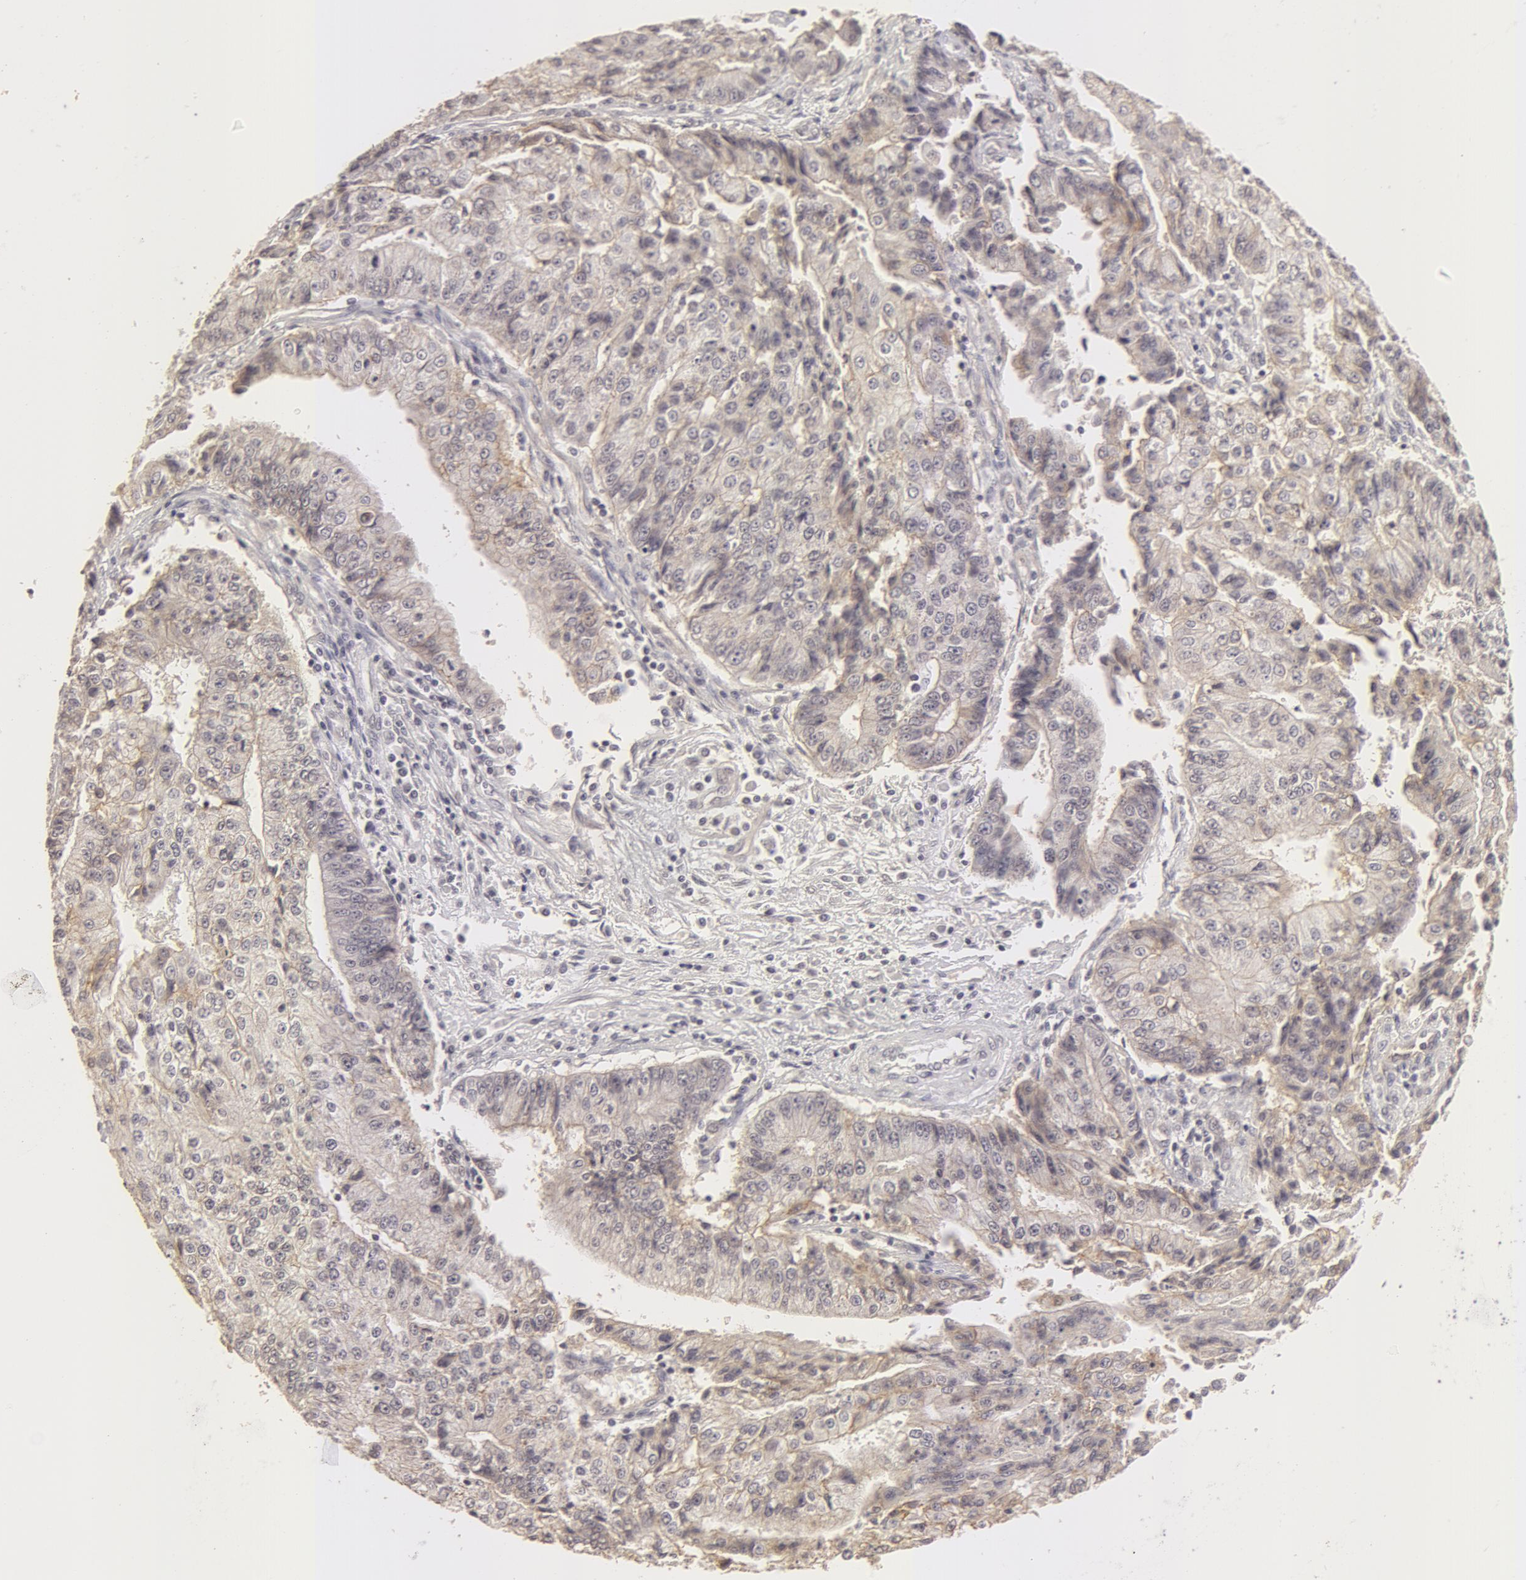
{"staining": {"intensity": "weak", "quantity": ">75%", "location": "cytoplasmic/membranous"}, "tissue": "endometrial cancer", "cell_type": "Tumor cells", "image_type": "cancer", "snomed": [{"axis": "morphology", "description": "Adenocarcinoma, NOS"}, {"axis": "topography", "description": "Endometrium"}], "caption": "Brown immunohistochemical staining in human endometrial adenocarcinoma displays weak cytoplasmic/membranous staining in approximately >75% of tumor cells.", "gene": "ADAM10", "patient": {"sex": "female", "age": 75}}